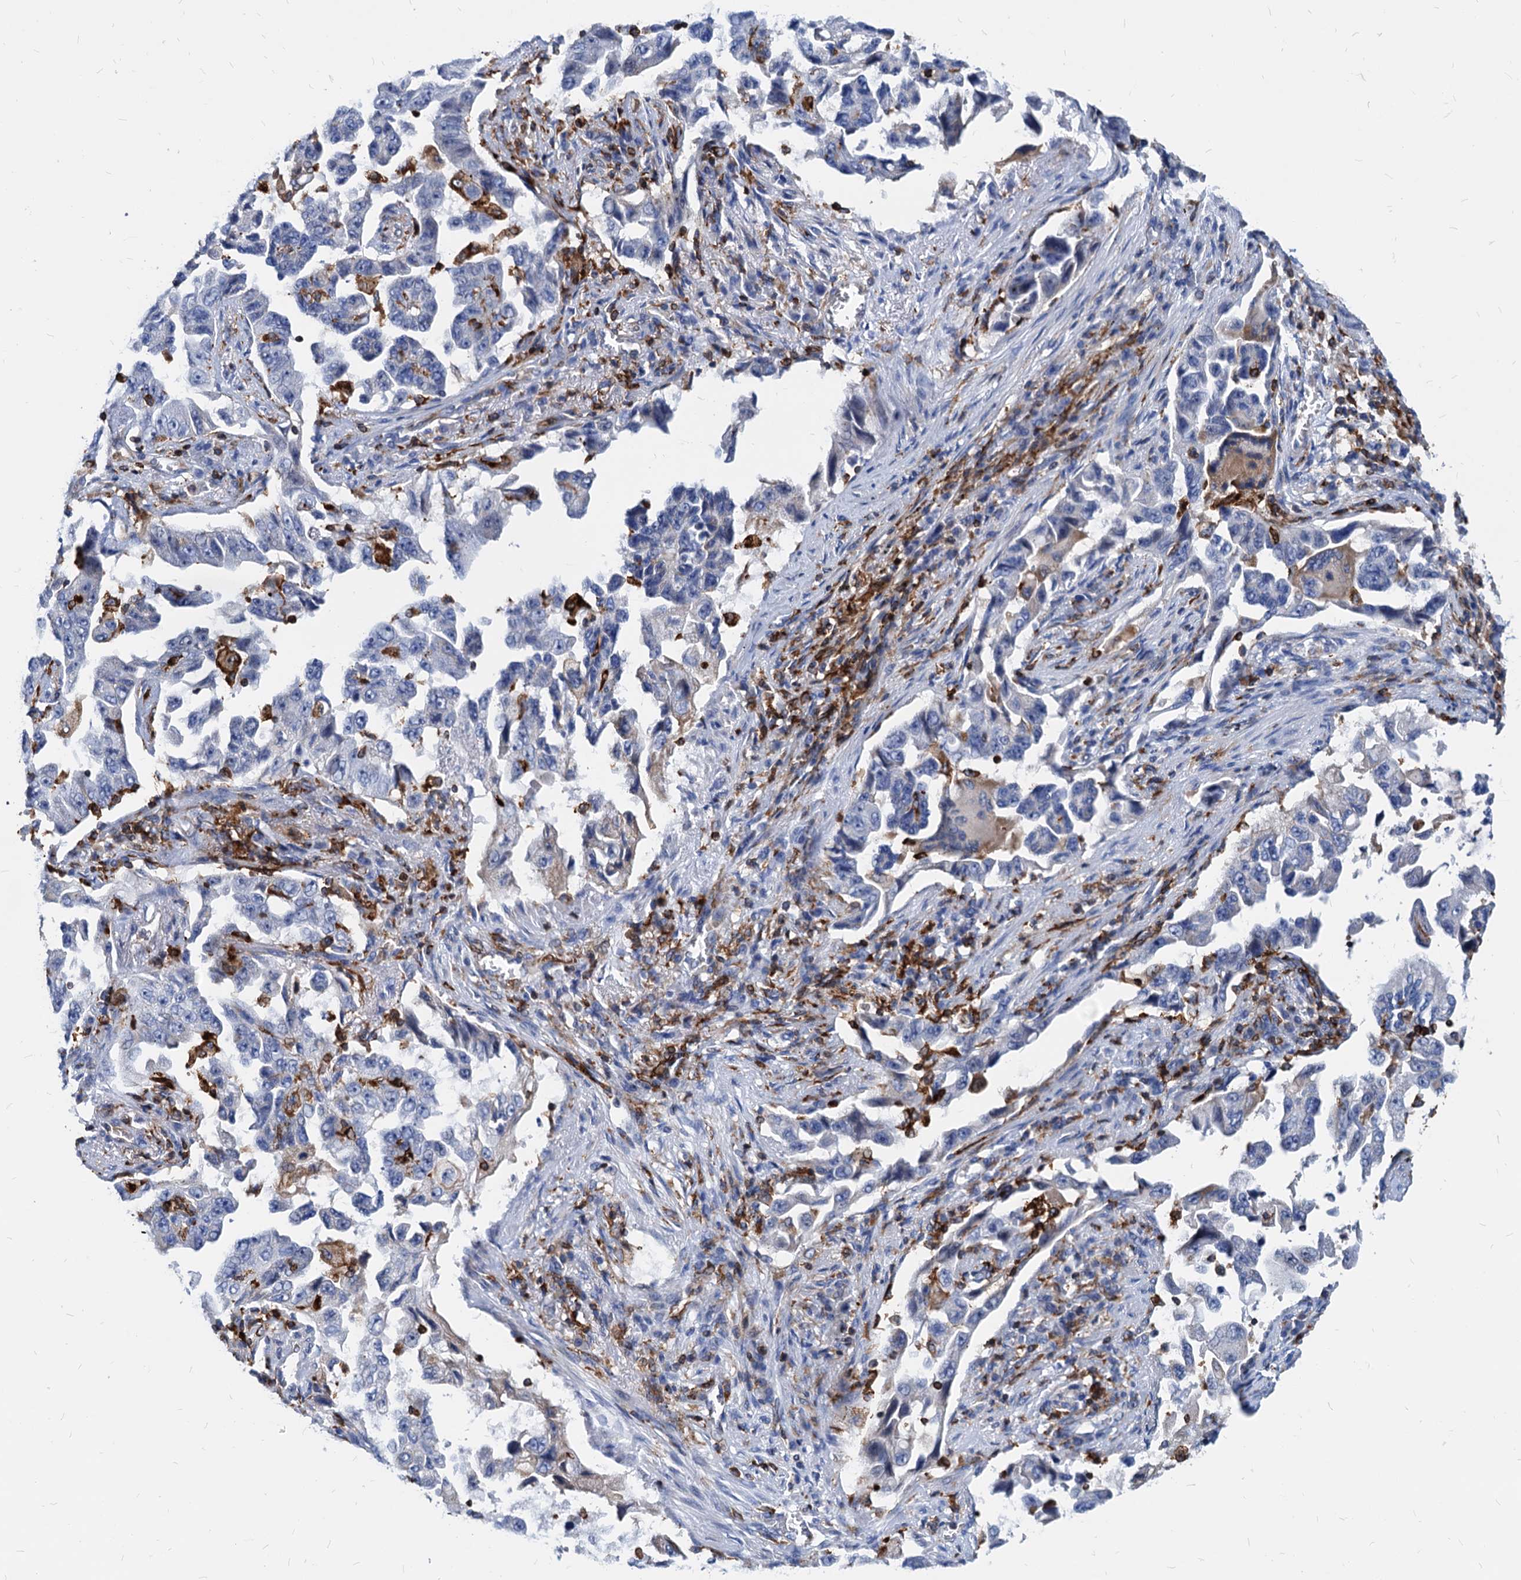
{"staining": {"intensity": "negative", "quantity": "none", "location": "none"}, "tissue": "lung cancer", "cell_type": "Tumor cells", "image_type": "cancer", "snomed": [{"axis": "morphology", "description": "Adenocarcinoma, NOS"}, {"axis": "topography", "description": "Lung"}], "caption": "A photomicrograph of human lung cancer is negative for staining in tumor cells. (Brightfield microscopy of DAB (3,3'-diaminobenzidine) immunohistochemistry at high magnification).", "gene": "LCP2", "patient": {"sex": "female", "age": 51}}